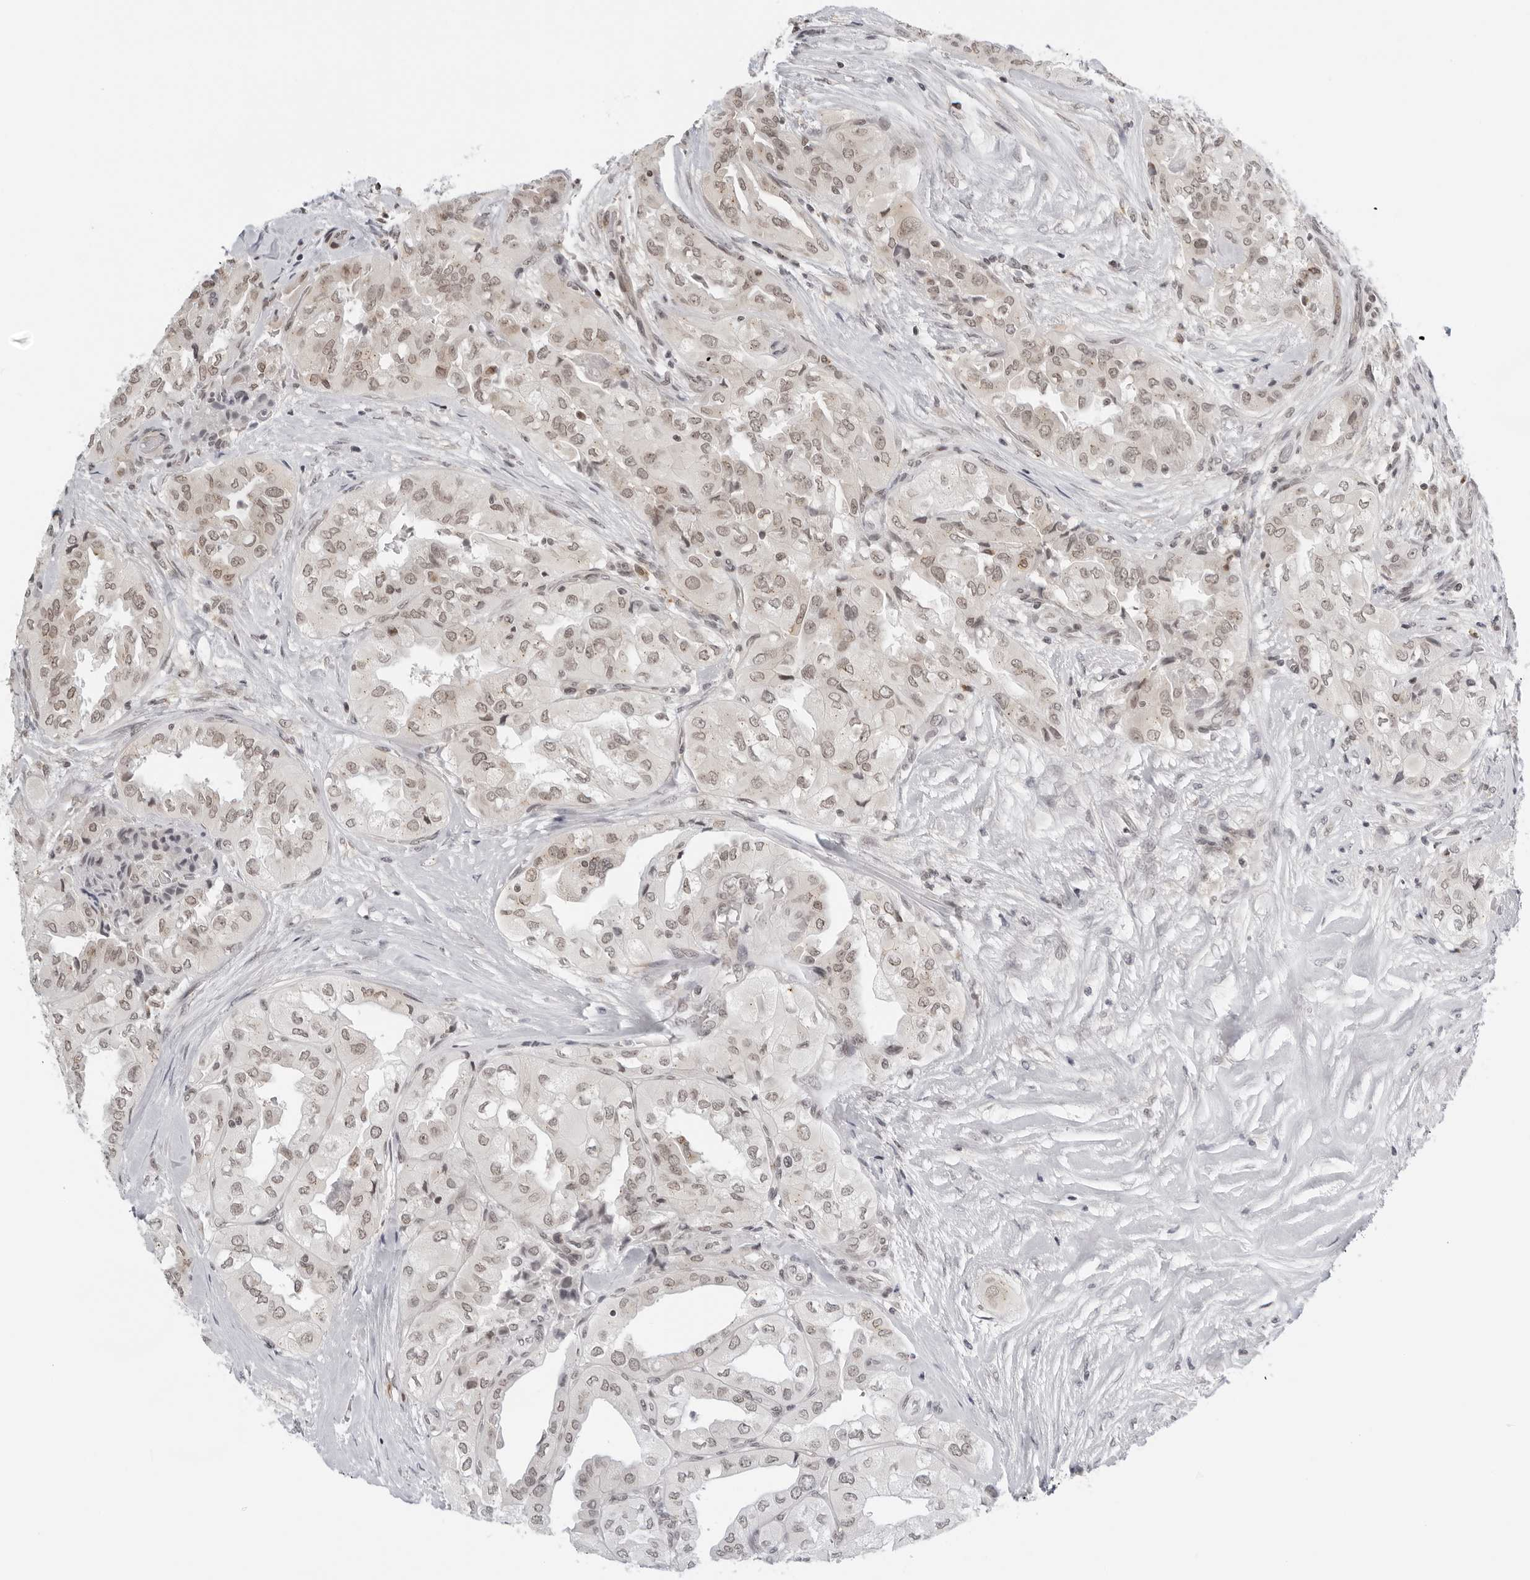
{"staining": {"intensity": "moderate", "quantity": "25%-75%", "location": "nuclear"}, "tissue": "thyroid cancer", "cell_type": "Tumor cells", "image_type": "cancer", "snomed": [{"axis": "morphology", "description": "Papillary adenocarcinoma, NOS"}, {"axis": "topography", "description": "Thyroid gland"}], "caption": "Human thyroid cancer stained with a brown dye exhibits moderate nuclear positive staining in approximately 25%-75% of tumor cells.", "gene": "TOX4", "patient": {"sex": "female", "age": 59}}